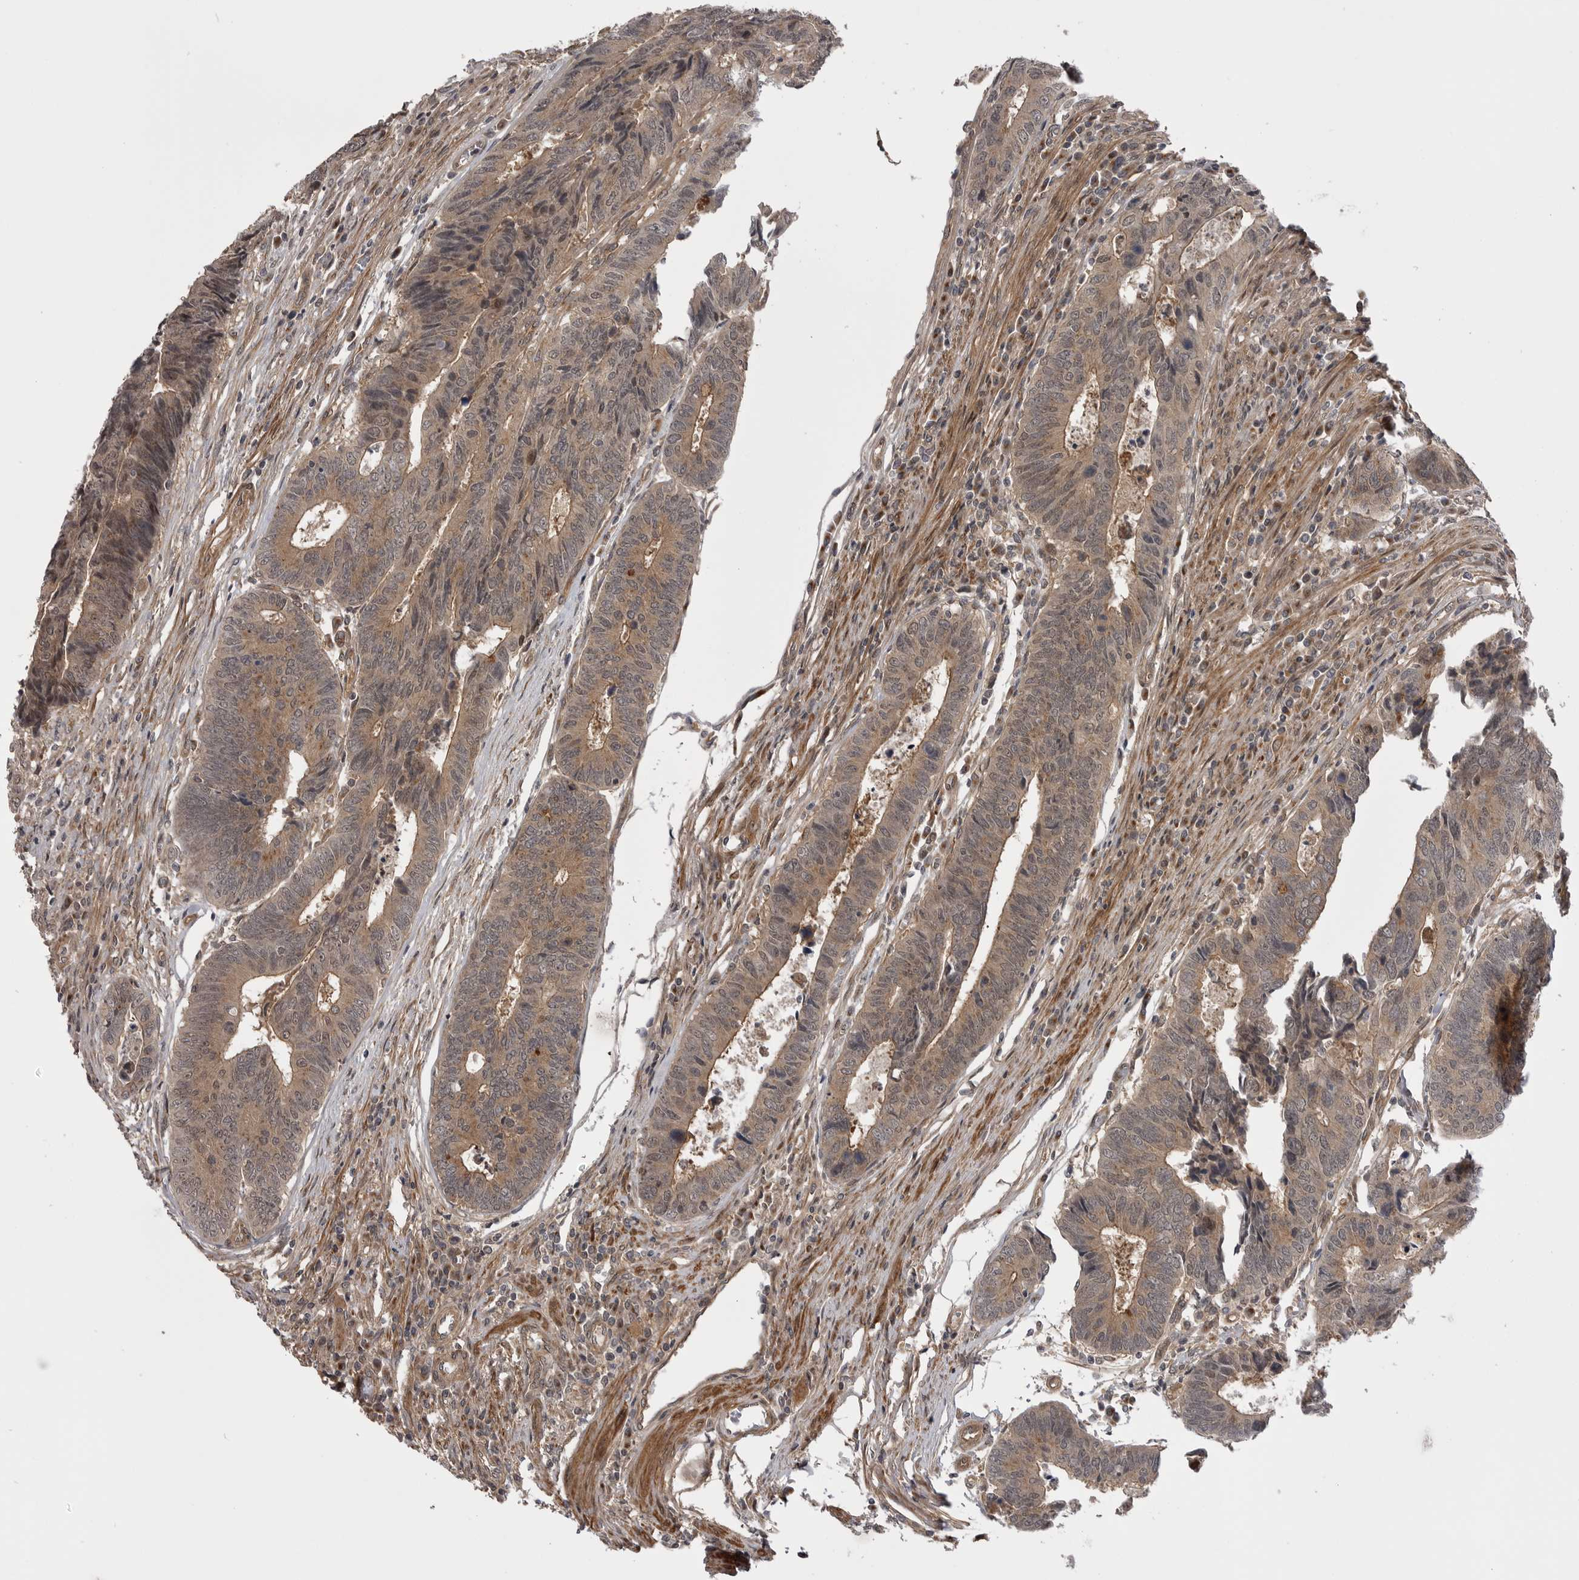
{"staining": {"intensity": "moderate", "quantity": ">75%", "location": "cytoplasmic/membranous,nuclear"}, "tissue": "colorectal cancer", "cell_type": "Tumor cells", "image_type": "cancer", "snomed": [{"axis": "morphology", "description": "Adenocarcinoma, NOS"}, {"axis": "topography", "description": "Rectum"}], "caption": "This is an image of IHC staining of colorectal adenocarcinoma, which shows moderate staining in the cytoplasmic/membranous and nuclear of tumor cells.", "gene": "PDCL", "patient": {"sex": "male", "age": 84}}